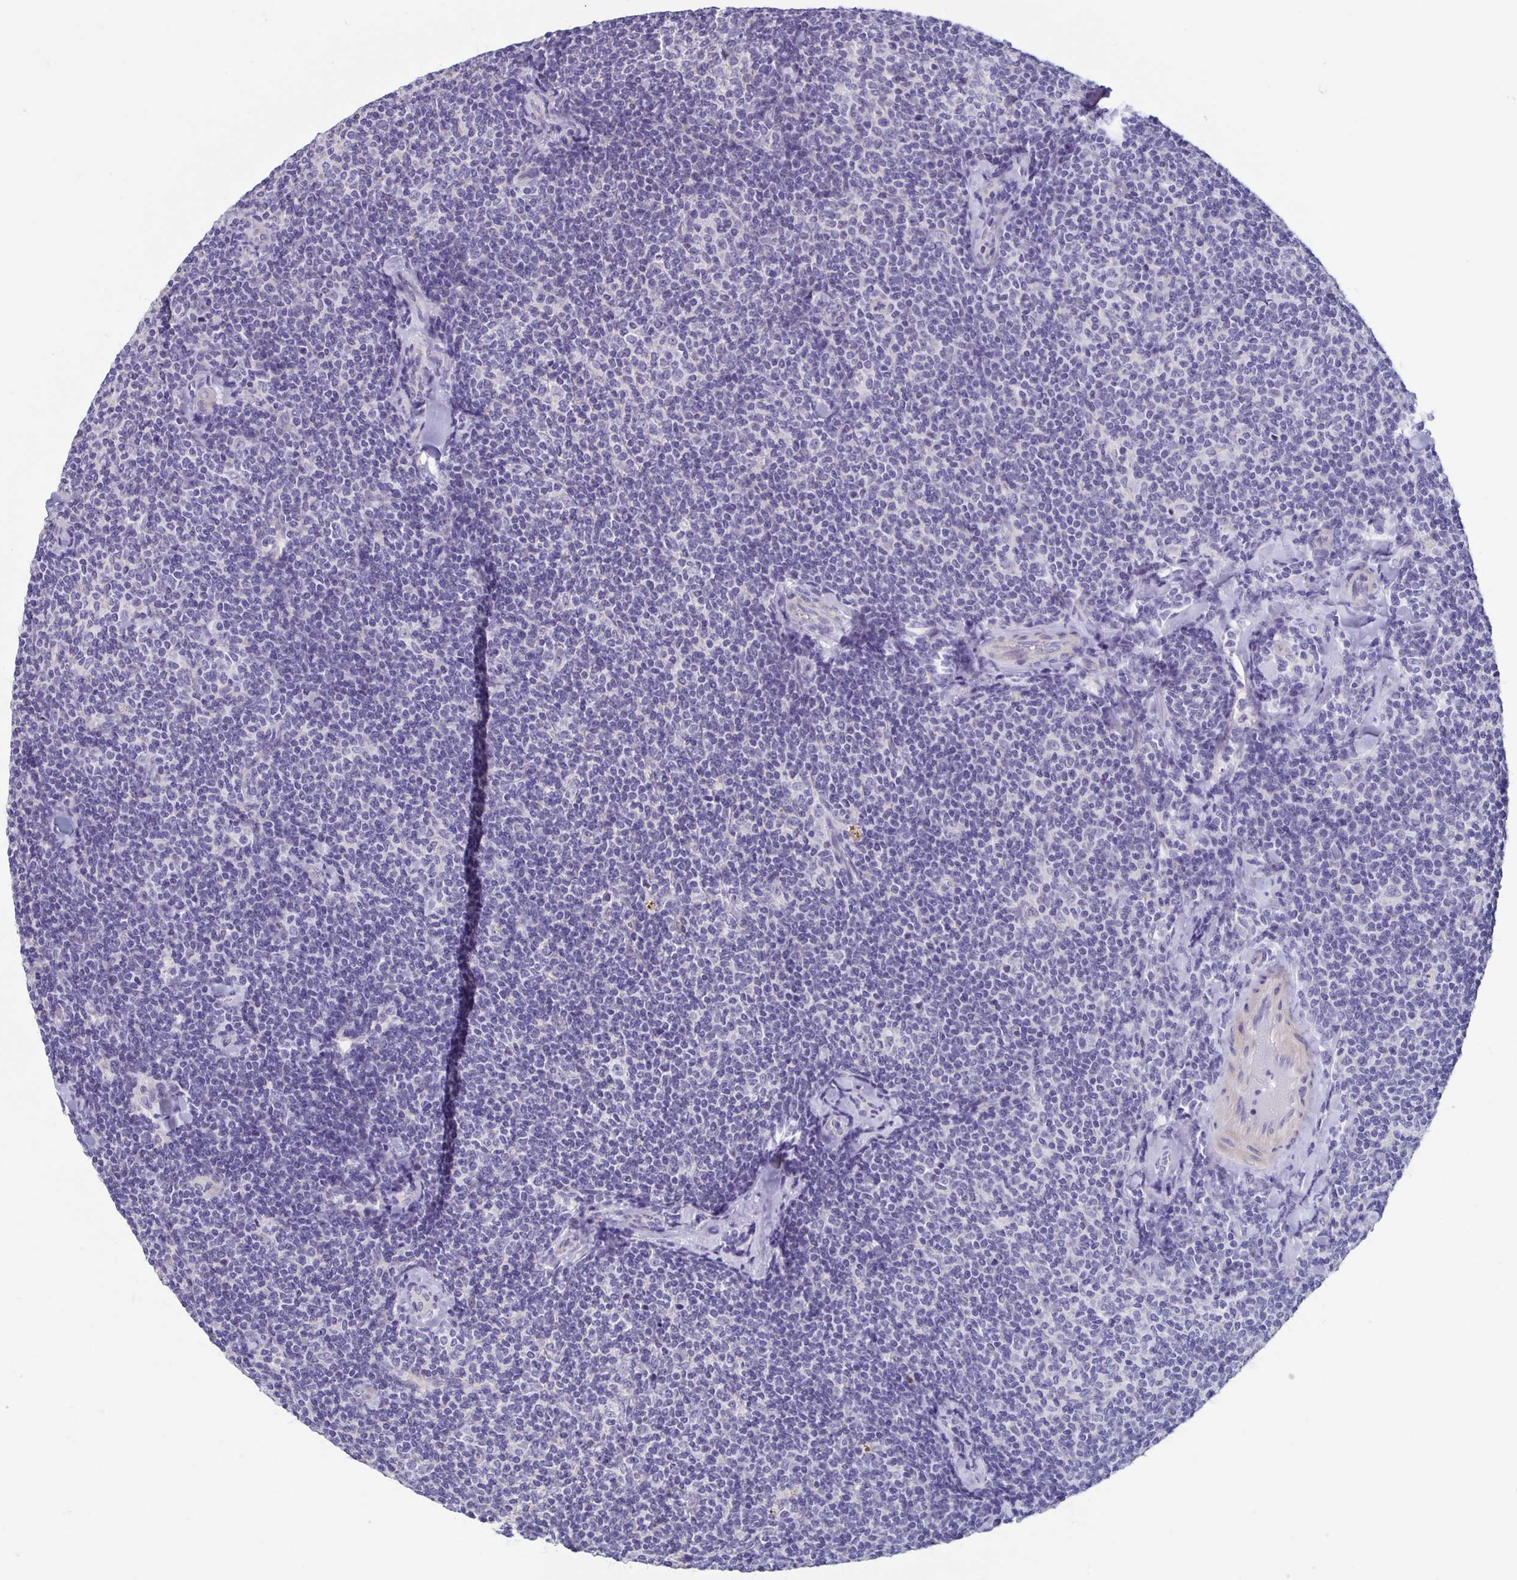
{"staining": {"intensity": "negative", "quantity": "none", "location": "none"}, "tissue": "lymphoma", "cell_type": "Tumor cells", "image_type": "cancer", "snomed": [{"axis": "morphology", "description": "Malignant lymphoma, non-Hodgkin's type, Low grade"}, {"axis": "topography", "description": "Lymph node"}], "caption": "Tumor cells are negative for brown protein staining in lymphoma. (Brightfield microscopy of DAB (3,3'-diaminobenzidine) immunohistochemistry at high magnification).", "gene": "MORC4", "patient": {"sex": "female", "age": 56}}